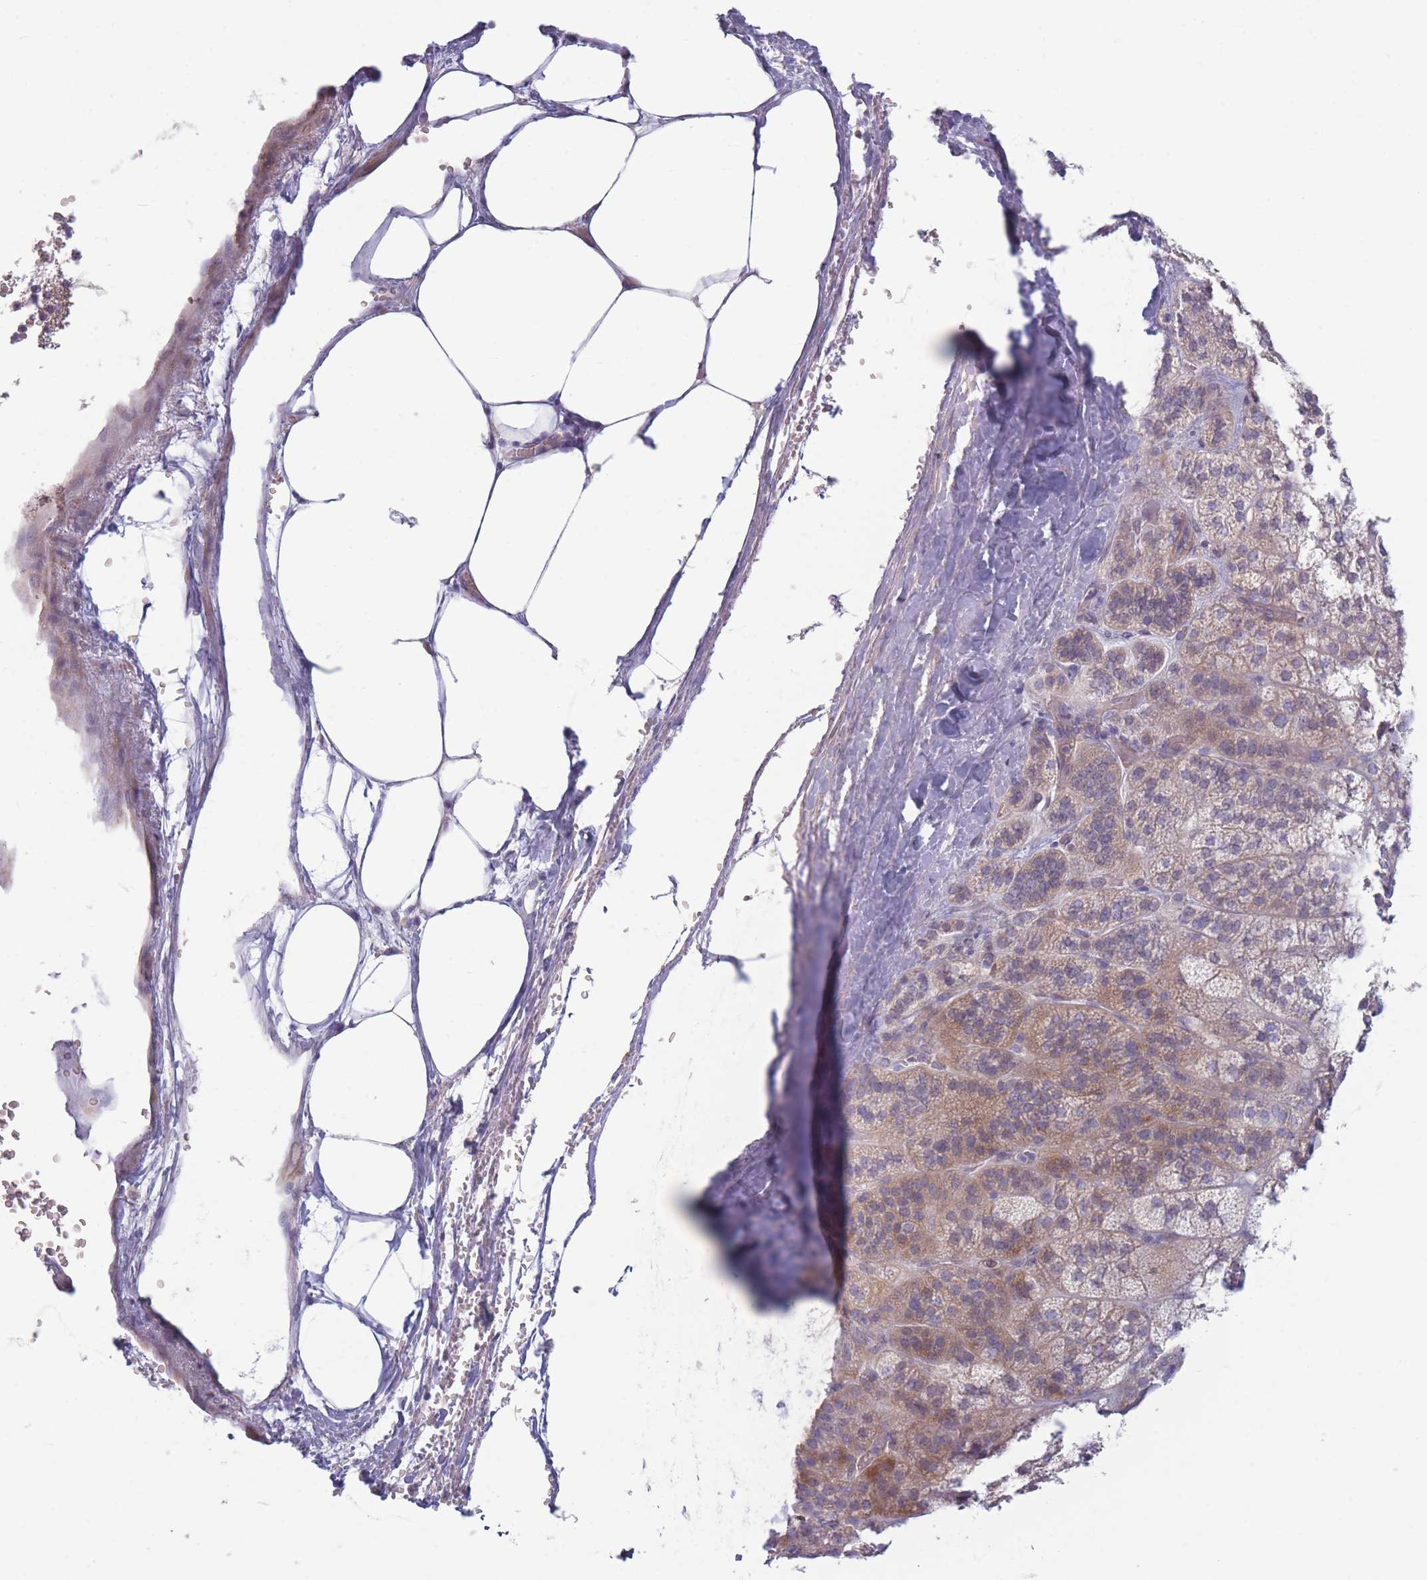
{"staining": {"intensity": "moderate", "quantity": "<25%", "location": "cytoplasmic/membranous"}, "tissue": "adrenal gland", "cell_type": "Glandular cells", "image_type": "normal", "snomed": [{"axis": "morphology", "description": "Normal tissue, NOS"}, {"axis": "topography", "description": "Adrenal gland"}], "caption": "This photomicrograph exhibits unremarkable adrenal gland stained with immunohistochemistry to label a protein in brown. The cytoplasmic/membranous of glandular cells show moderate positivity for the protein. Nuclei are counter-stained blue.", "gene": "PNPLA5", "patient": {"sex": "female", "age": 70}}